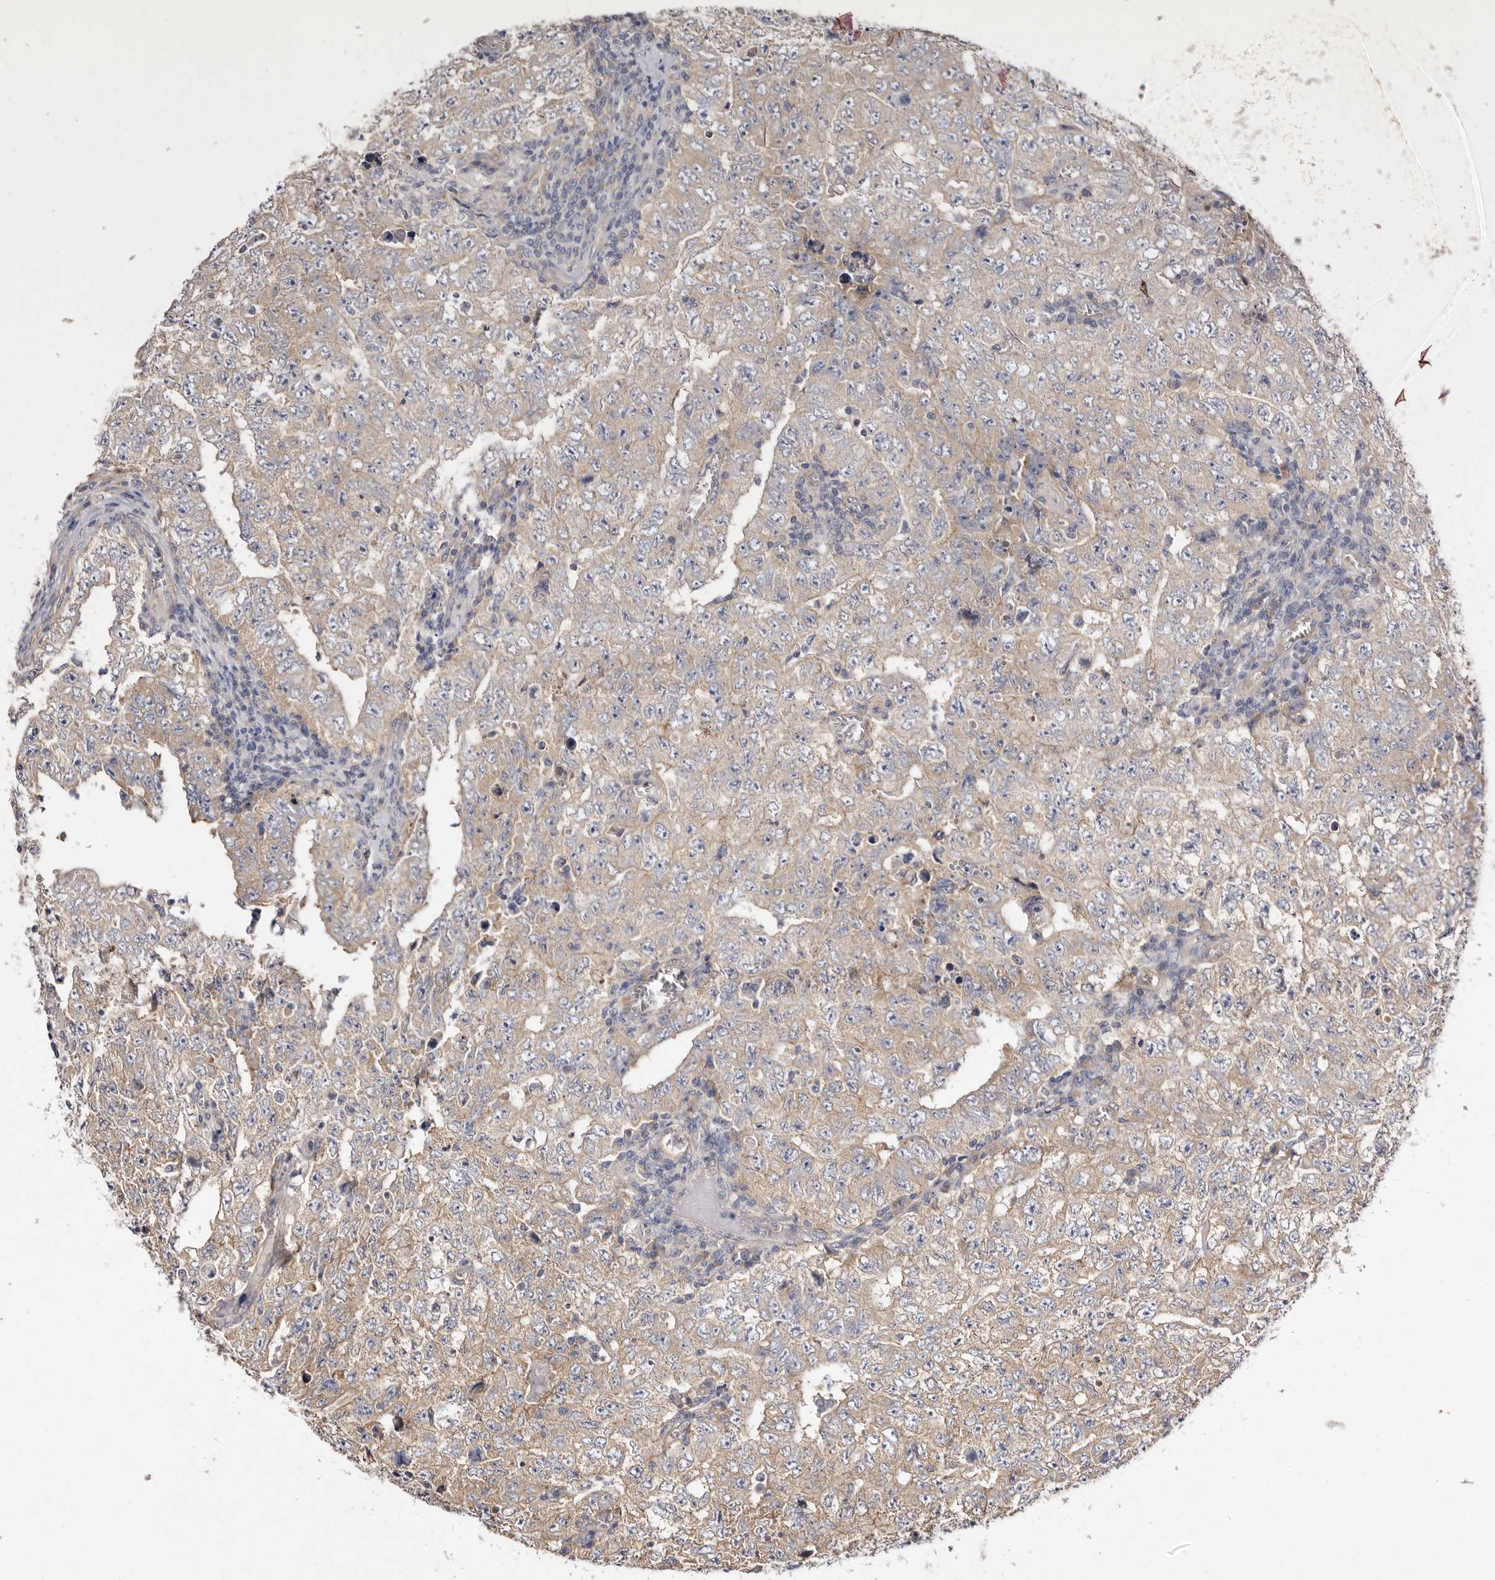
{"staining": {"intensity": "weak", "quantity": ">75%", "location": "cytoplasmic/membranous"}, "tissue": "testis cancer", "cell_type": "Tumor cells", "image_type": "cancer", "snomed": [{"axis": "morphology", "description": "Carcinoma, Embryonal, NOS"}, {"axis": "topography", "description": "Testis"}], "caption": "Approximately >75% of tumor cells in human embryonal carcinoma (testis) display weak cytoplasmic/membranous protein expression as visualized by brown immunohistochemical staining.", "gene": "FAM167B", "patient": {"sex": "male", "age": 26}}